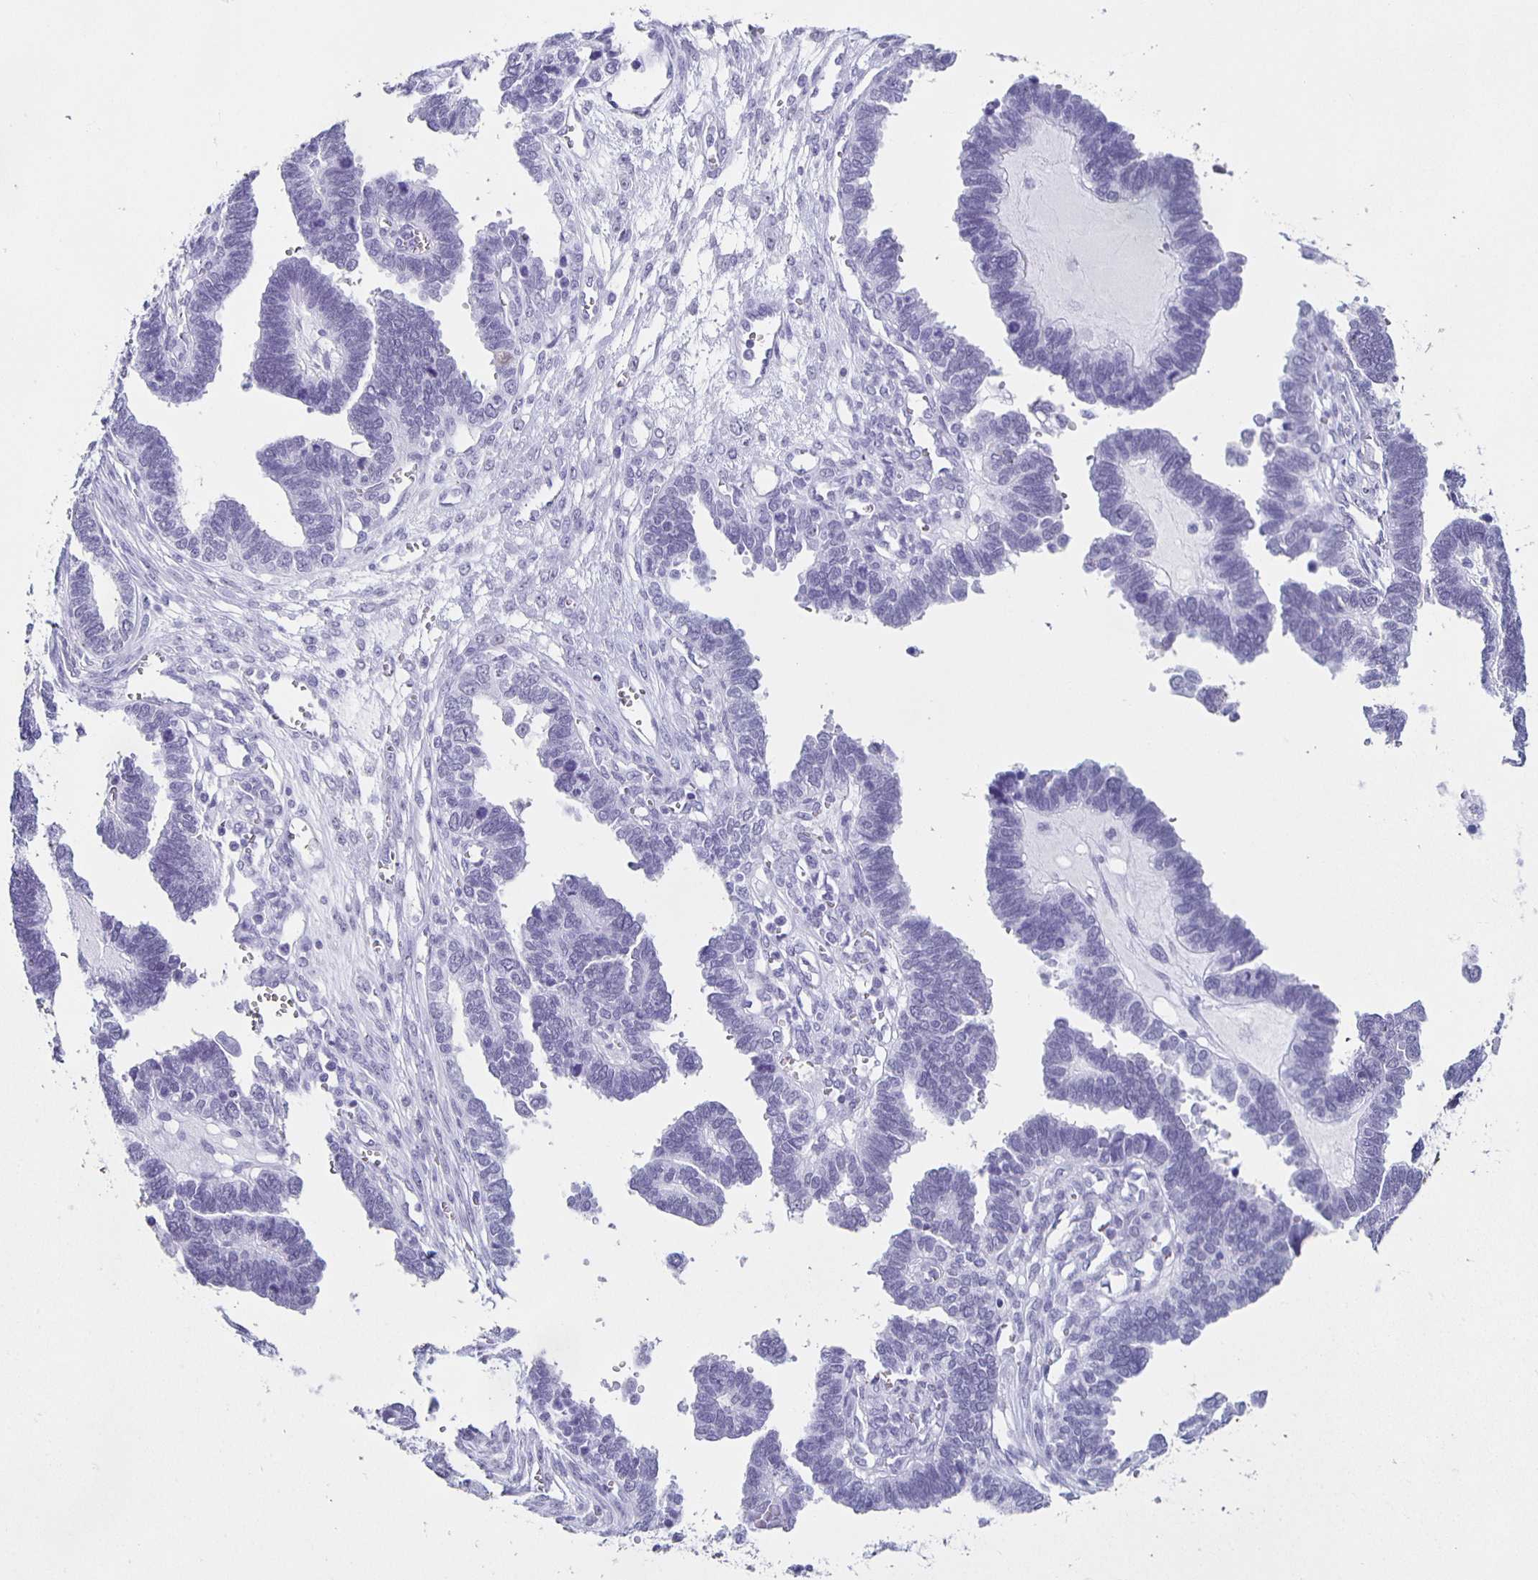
{"staining": {"intensity": "negative", "quantity": "none", "location": "none"}, "tissue": "ovarian cancer", "cell_type": "Tumor cells", "image_type": "cancer", "snomed": [{"axis": "morphology", "description": "Cystadenocarcinoma, serous, NOS"}, {"axis": "topography", "description": "Ovary"}], "caption": "A high-resolution histopathology image shows IHC staining of ovarian cancer (serous cystadenocarcinoma), which displays no significant staining in tumor cells.", "gene": "TPPP", "patient": {"sex": "female", "age": 51}}